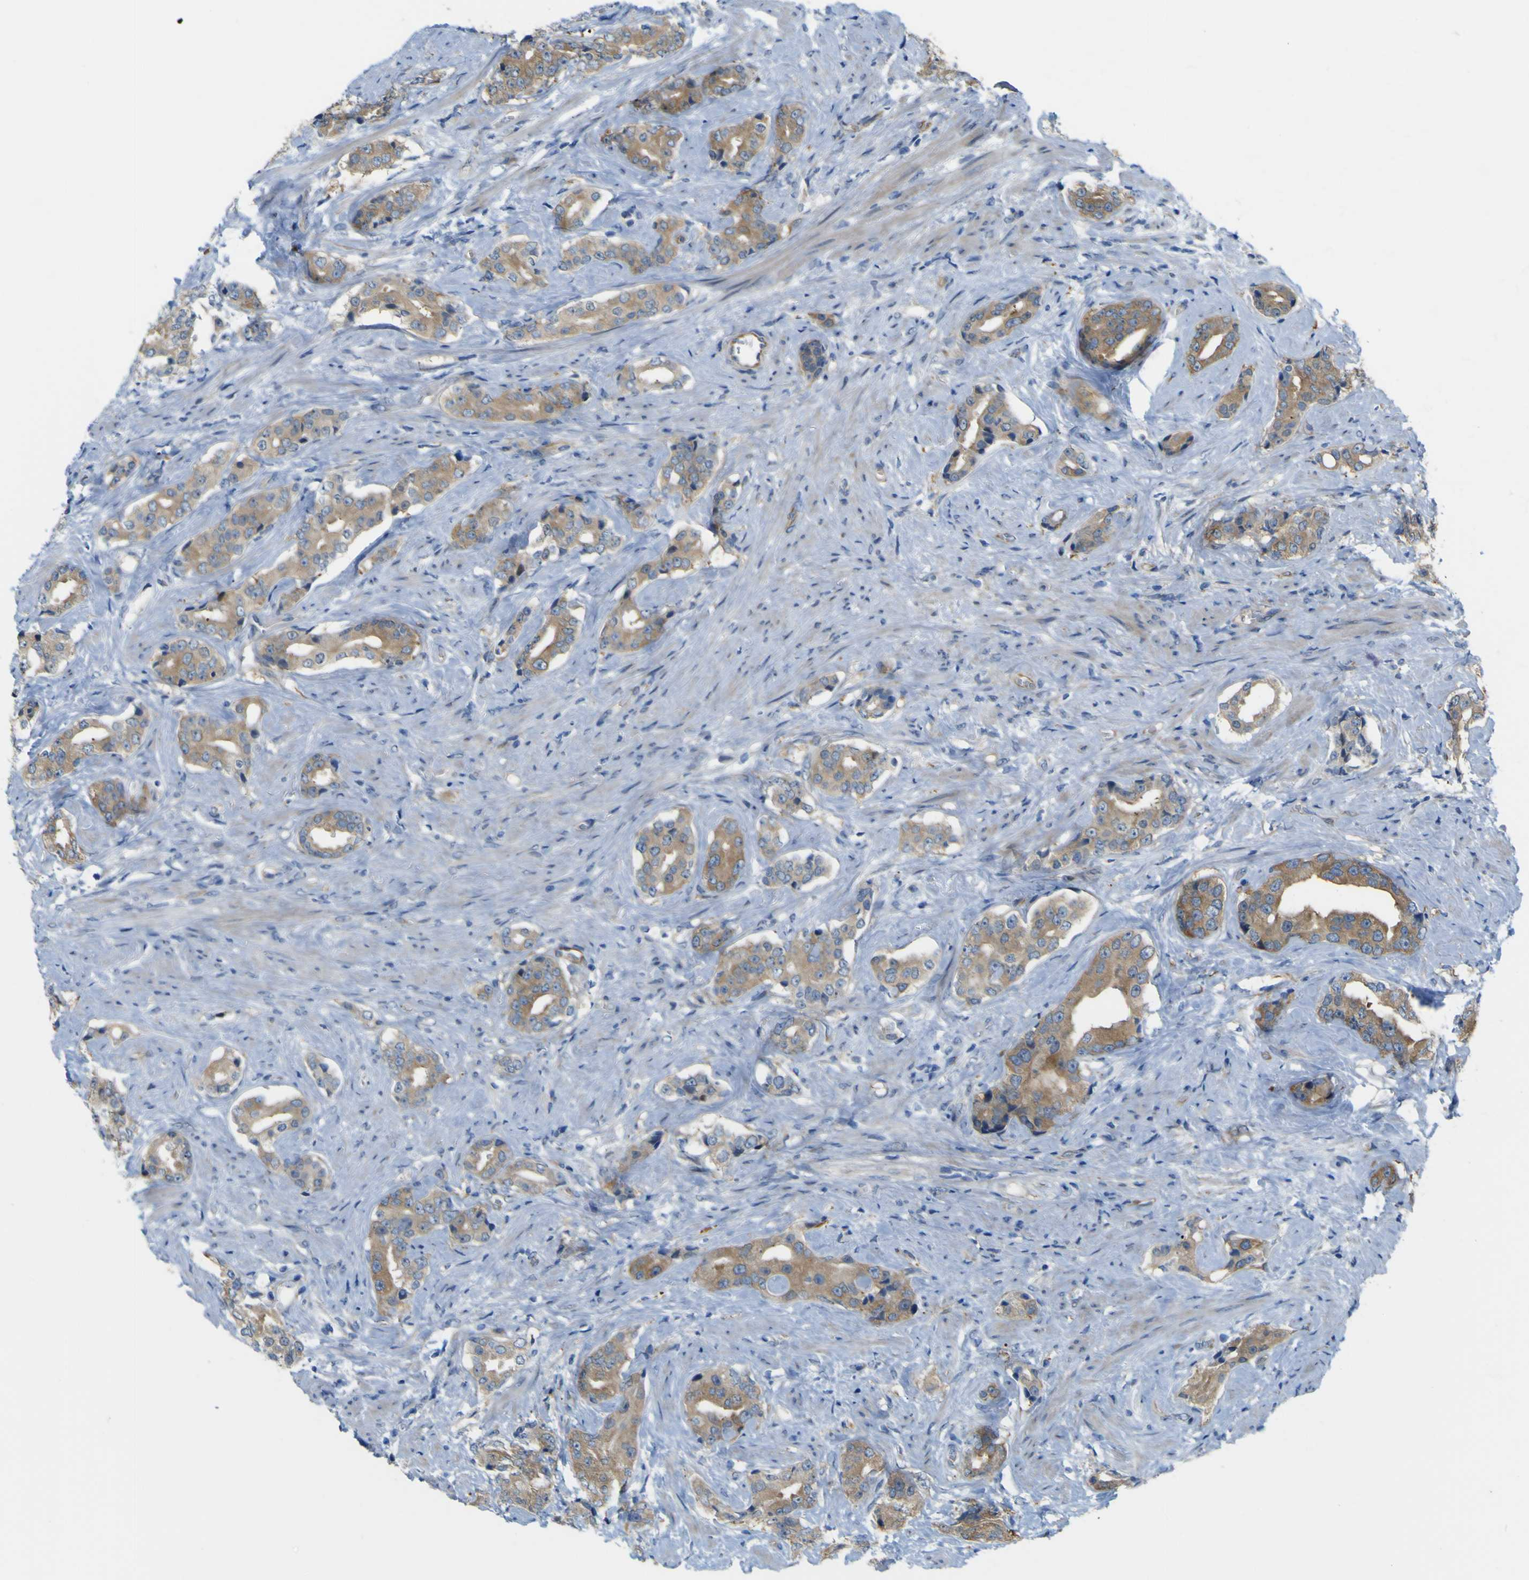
{"staining": {"intensity": "moderate", "quantity": ">75%", "location": "cytoplasmic/membranous"}, "tissue": "prostate cancer", "cell_type": "Tumor cells", "image_type": "cancer", "snomed": [{"axis": "morphology", "description": "Adenocarcinoma, High grade"}, {"axis": "topography", "description": "Prostate"}], "caption": "This is an image of IHC staining of prostate cancer (adenocarcinoma (high-grade)), which shows moderate expression in the cytoplasmic/membranous of tumor cells.", "gene": "JPH1", "patient": {"sex": "male", "age": 71}}